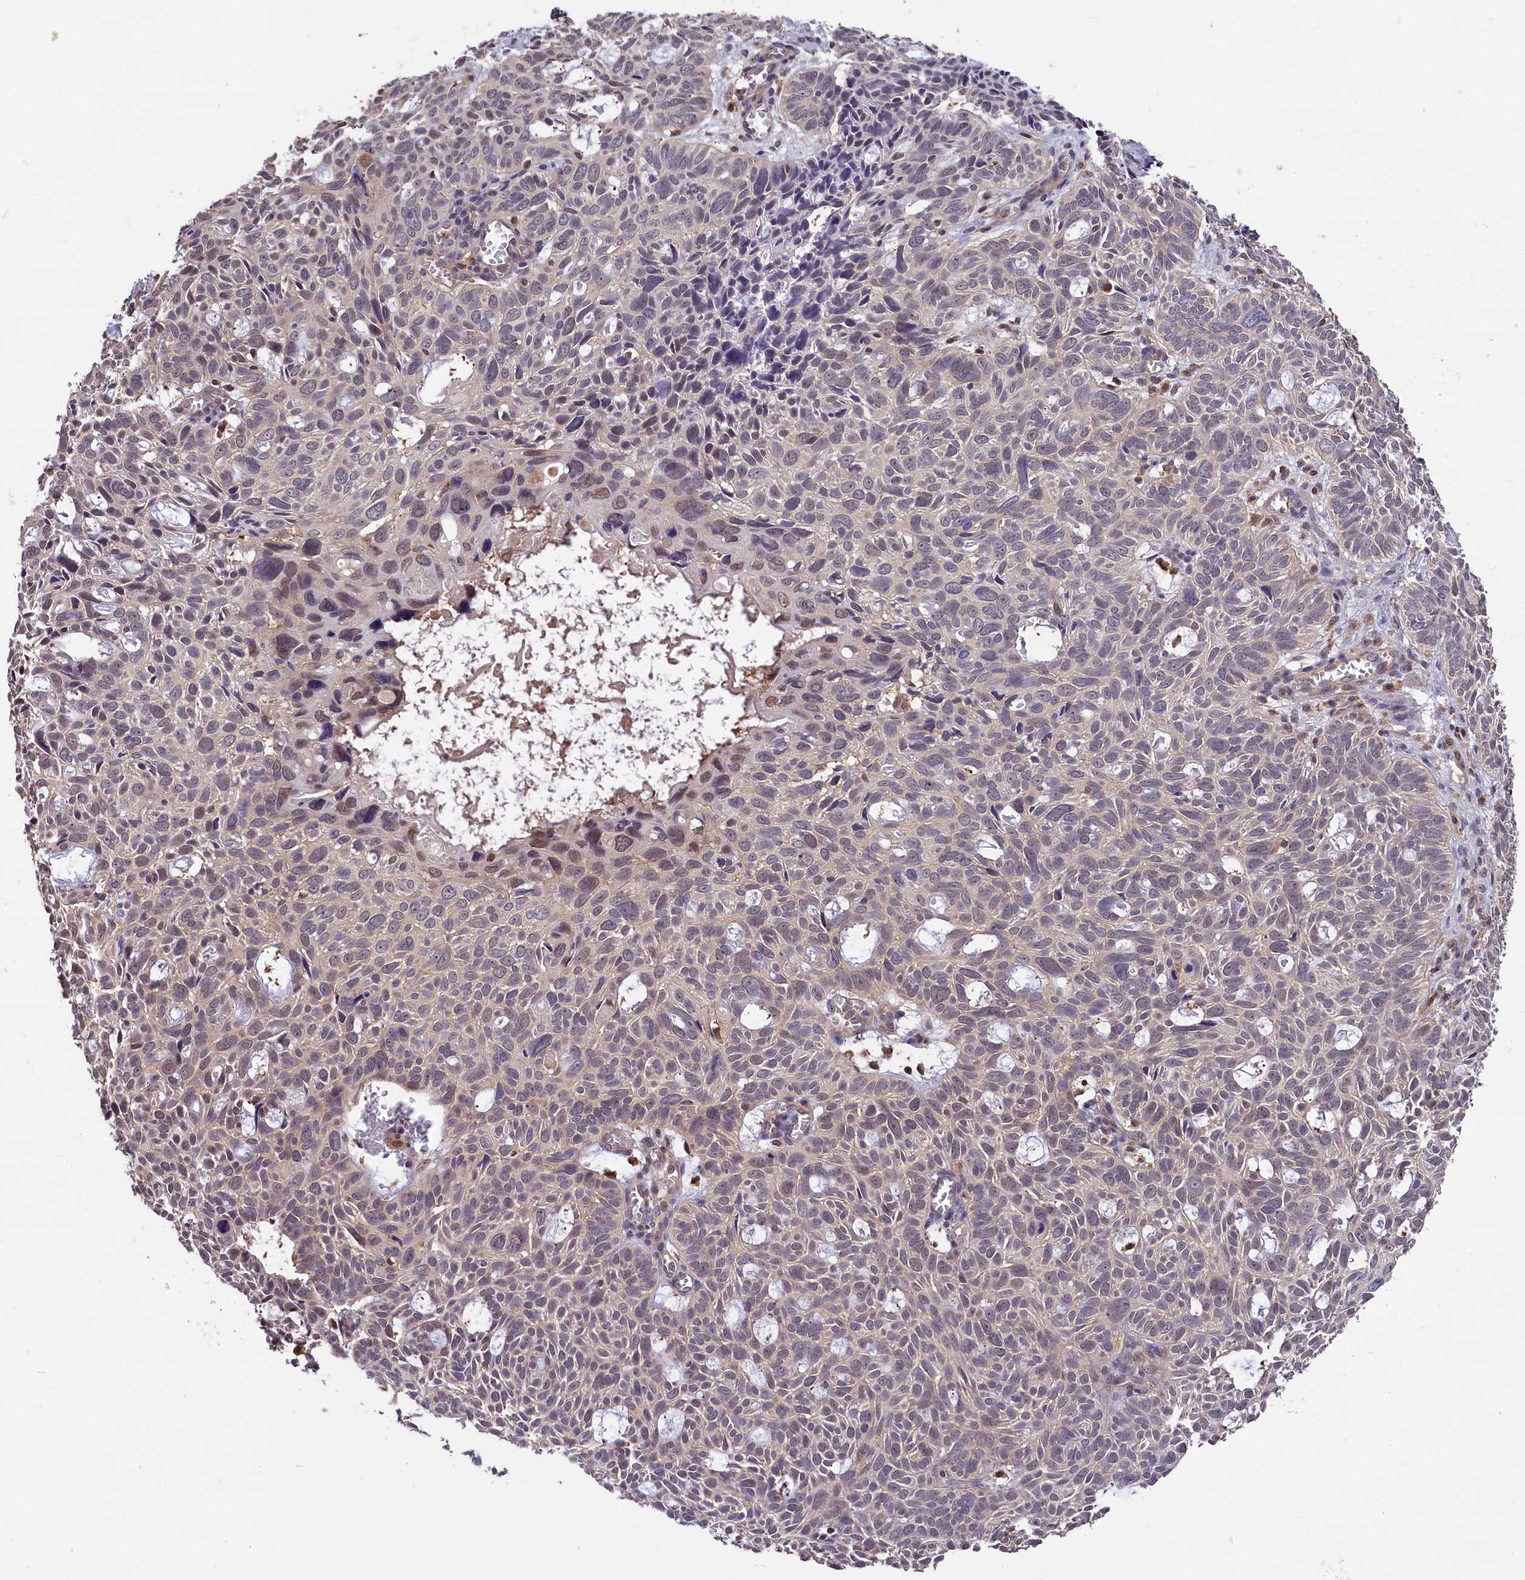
{"staining": {"intensity": "moderate", "quantity": "<25%", "location": "nuclear"}, "tissue": "skin cancer", "cell_type": "Tumor cells", "image_type": "cancer", "snomed": [{"axis": "morphology", "description": "Basal cell carcinoma"}, {"axis": "topography", "description": "Skin"}], "caption": "Immunohistochemical staining of skin cancer (basal cell carcinoma) reveals moderate nuclear protein positivity in about <25% of tumor cells. The staining was performed using DAB (3,3'-diaminobenzidine), with brown indicating positive protein expression. Nuclei are stained blue with hematoxylin.", "gene": "SKIDA1", "patient": {"sex": "male", "age": 69}}